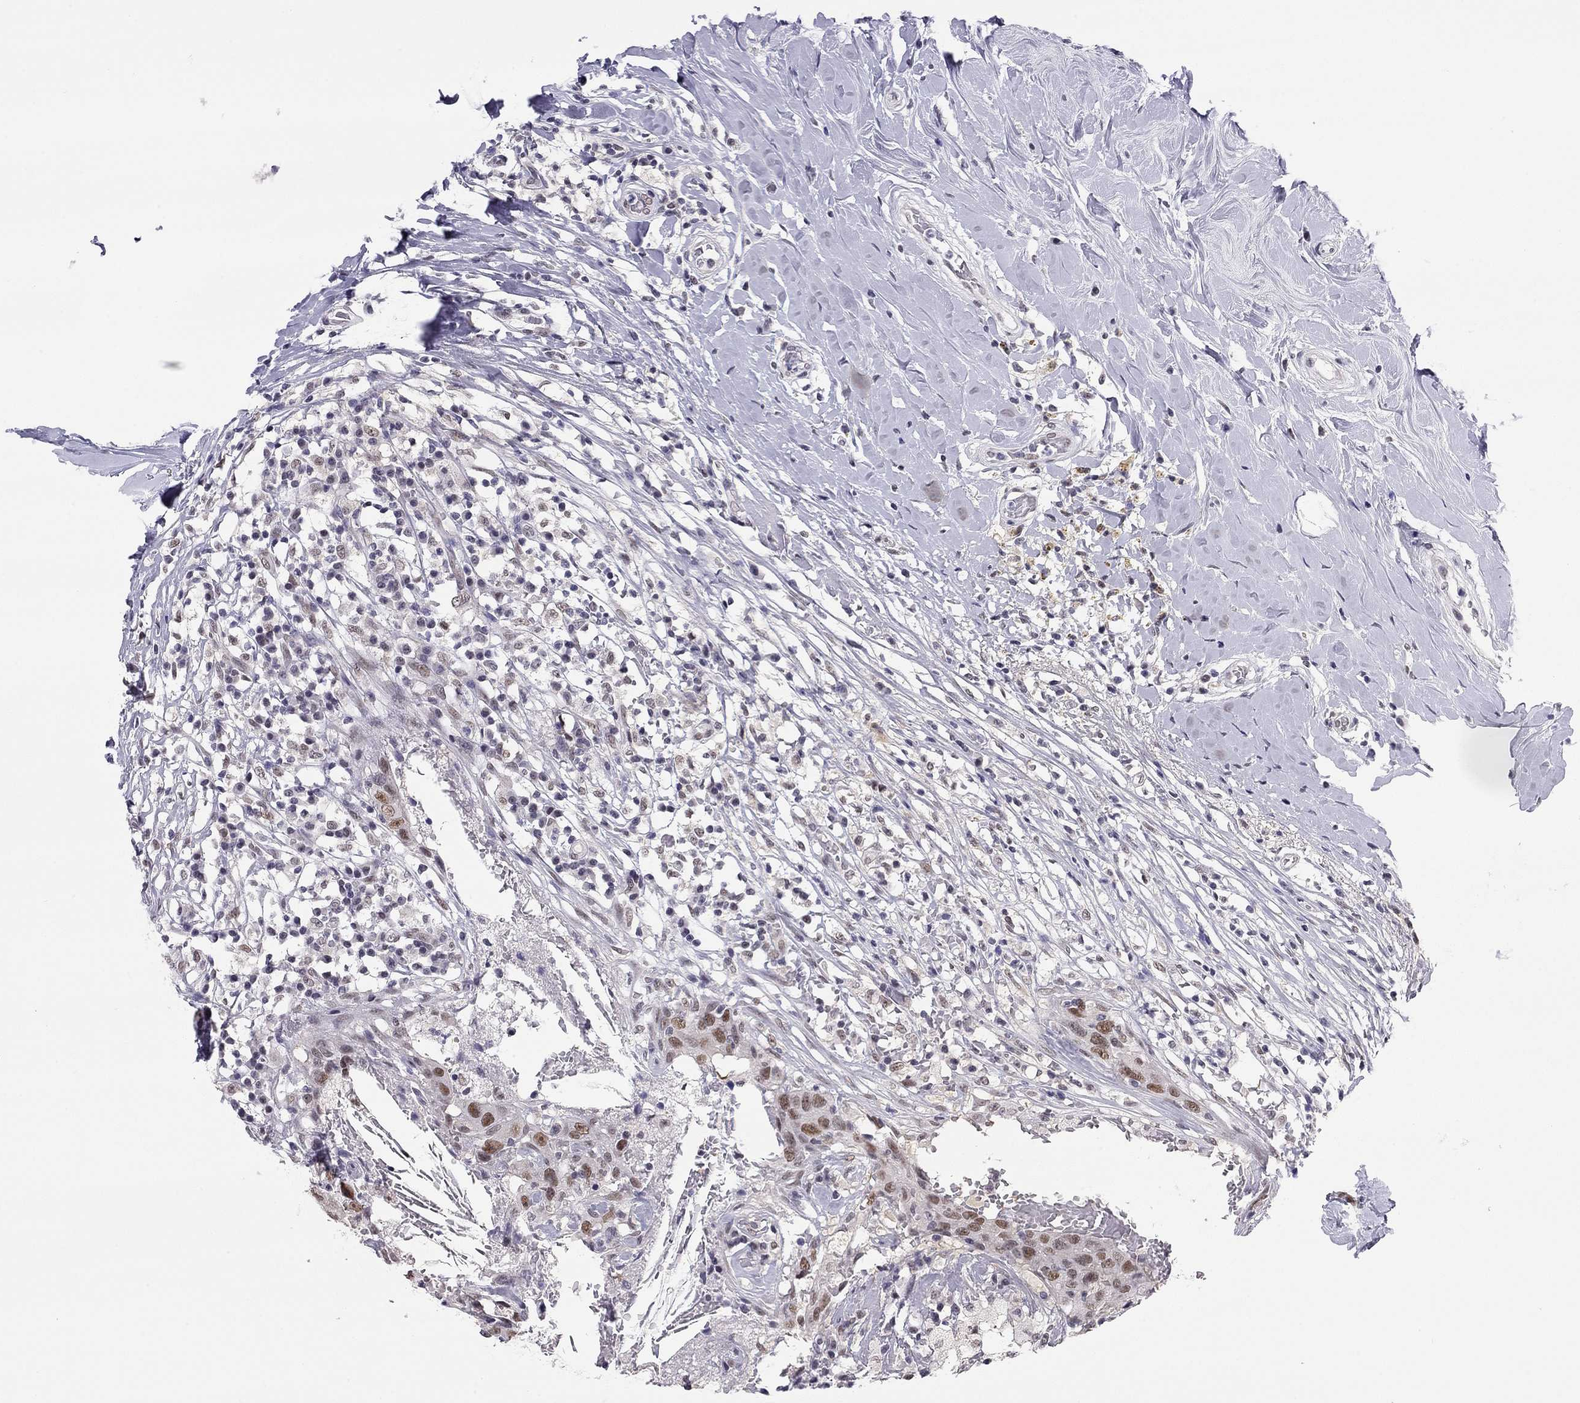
{"staining": {"intensity": "moderate", "quantity": ">75%", "location": "nuclear"}, "tissue": "breast cancer", "cell_type": "Tumor cells", "image_type": "cancer", "snomed": [{"axis": "morphology", "description": "Duct carcinoma"}, {"axis": "topography", "description": "Breast"}], "caption": "Moderate nuclear expression is present in about >75% of tumor cells in breast infiltrating ductal carcinoma. The protein is stained brown, and the nuclei are stained in blue (DAB (3,3'-diaminobenzidine) IHC with brightfield microscopy, high magnification).", "gene": "DOT1L", "patient": {"sex": "female", "age": 27}}